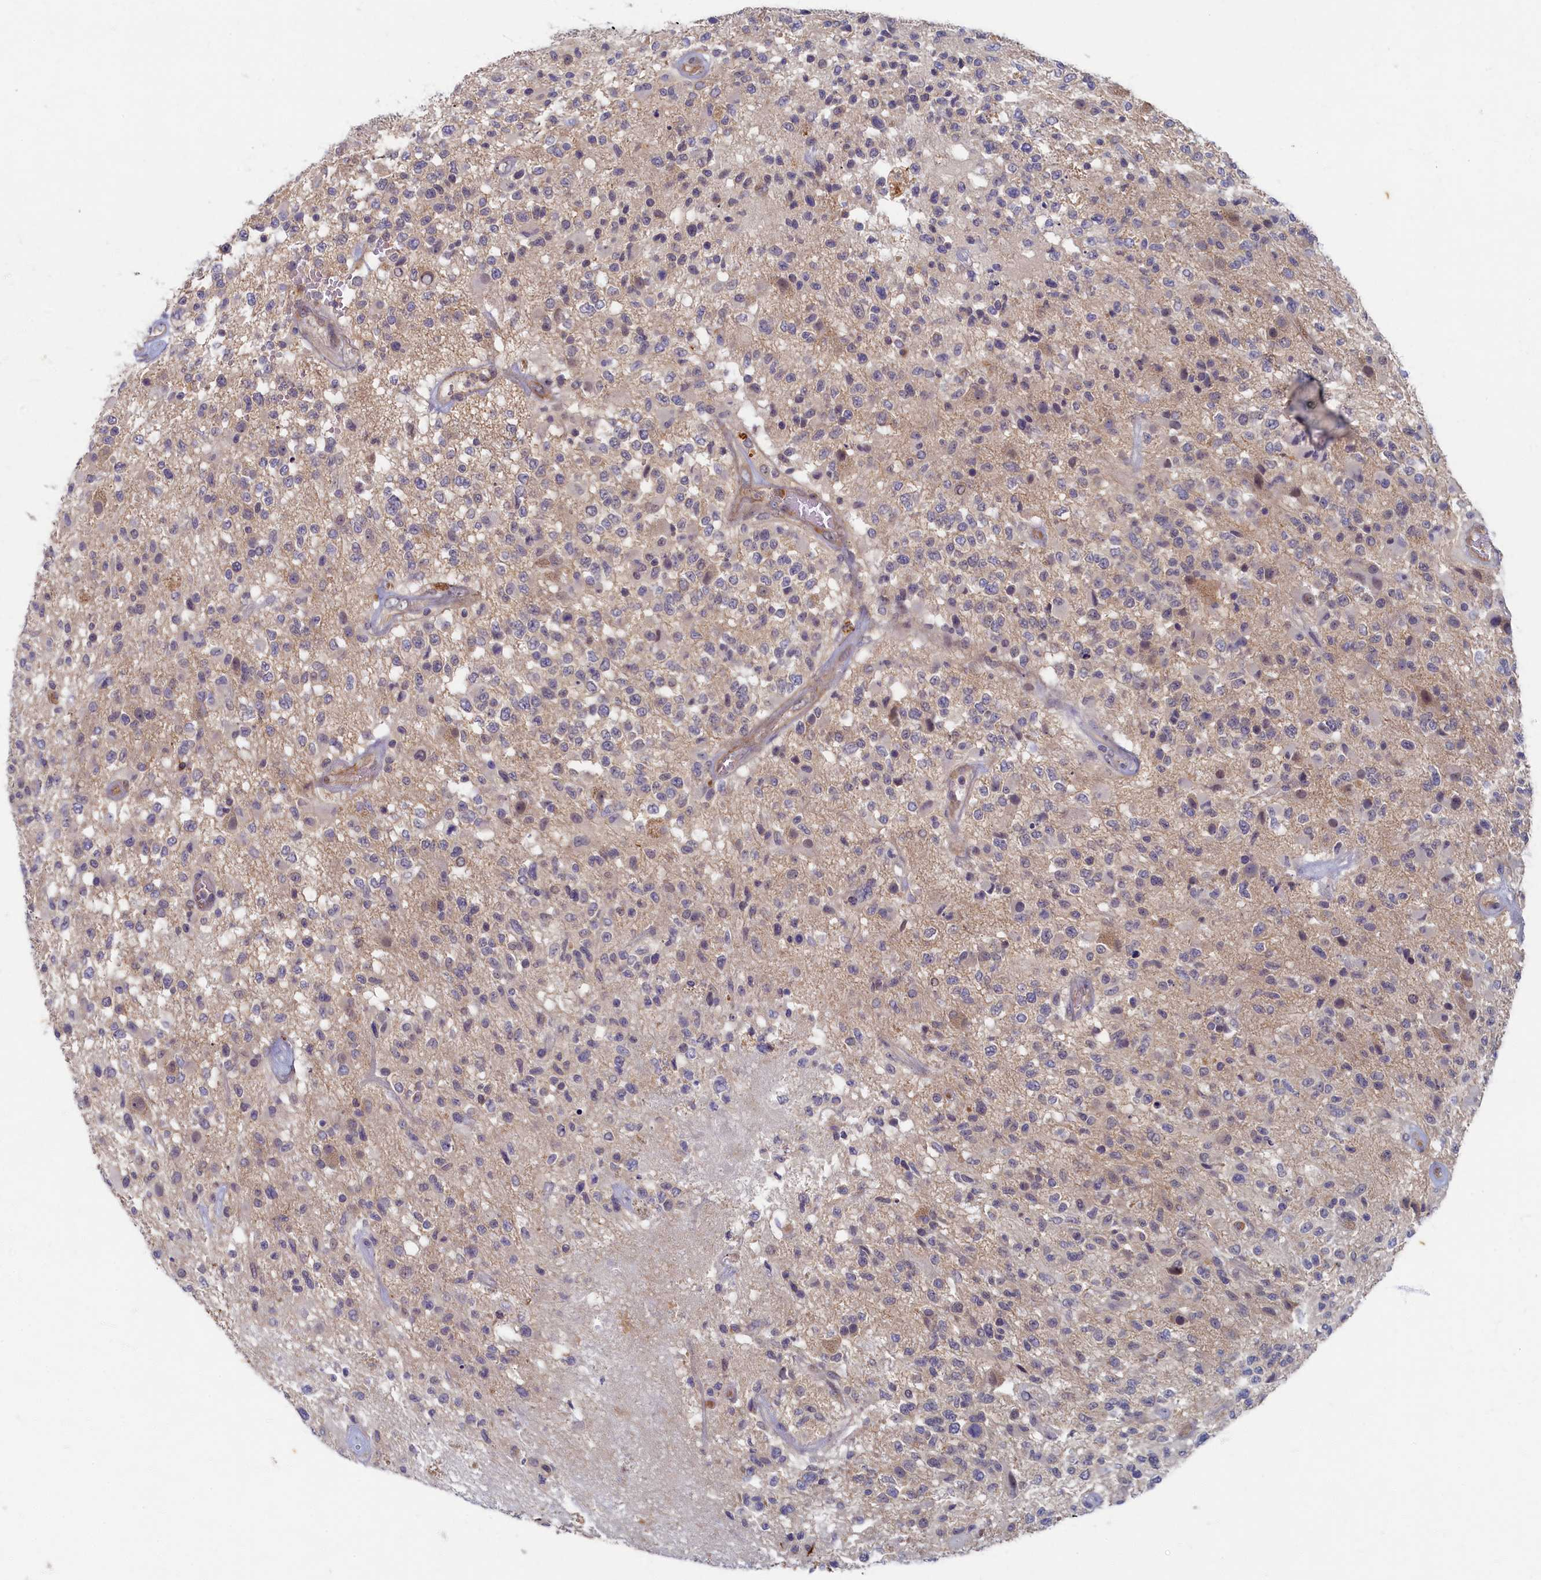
{"staining": {"intensity": "negative", "quantity": "none", "location": "none"}, "tissue": "glioma", "cell_type": "Tumor cells", "image_type": "cancer", "snomed": [{"axis": "morphology", "description": "Glioma, malignant, High grade"}, {"axis": "morphology", "description": "Glioblastoma, NOS"}, {"axis": "topography", "description": "Brain"}], "caption": "Tumor cells are negative for brown protein staining in glioma.", "gene": "WDR59", "patient": {"sex": "male", "age": 60}}